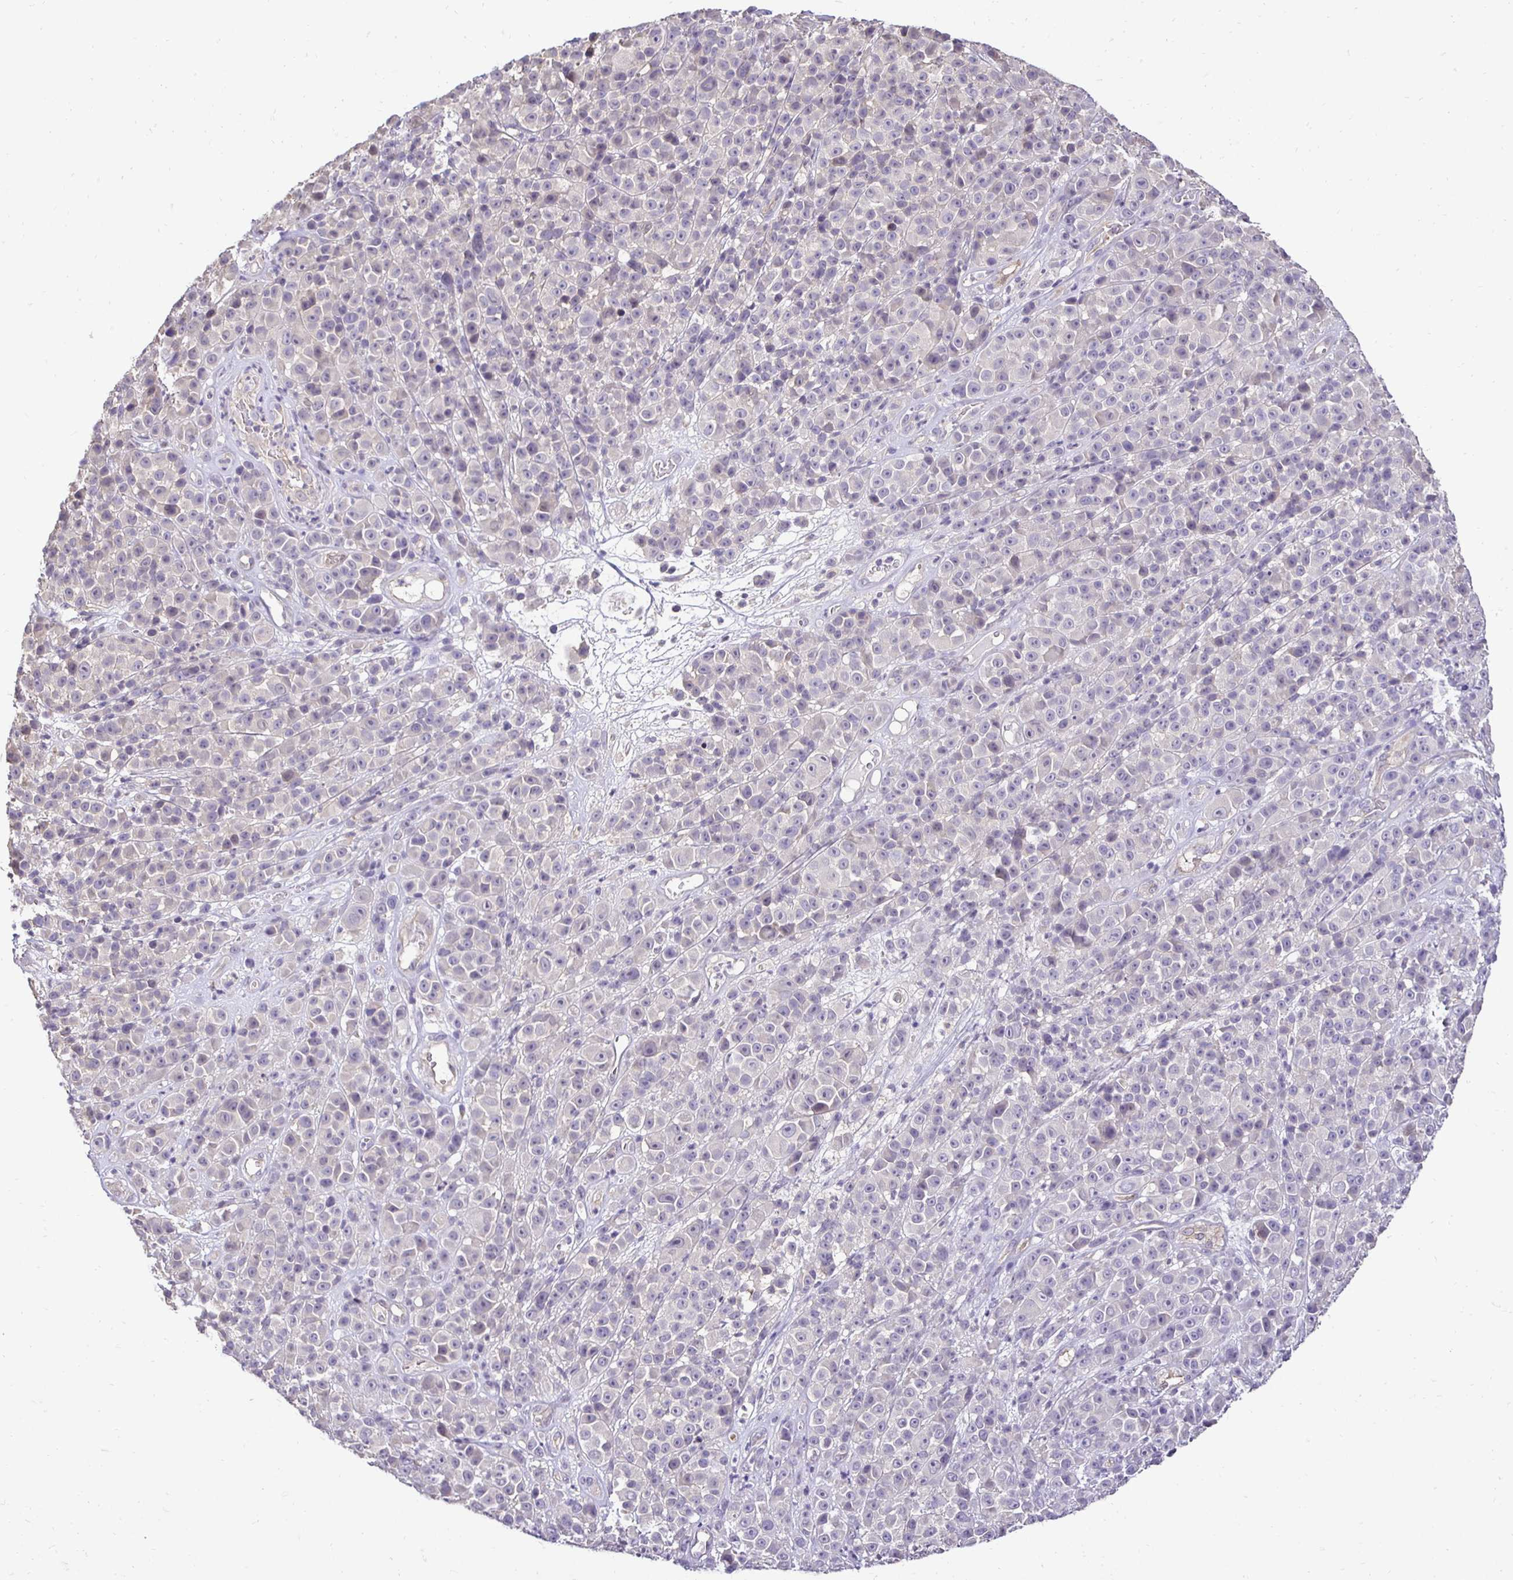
{"staining": {"intensity": "negative", "quantity": "none", "location": "none"}, "tissue": "melanoma", "cell_type": "Tumor cells", "image_type": "cancer", "snomed": [{"axis": "morphology", "description": "Malignant melanoma, NOS"}, {"axis": "topography", "description": "Skin"}, {"axis": "topography", "description": "Skin of back"}], "caption": "An immunohistochemistry image of melanoma is shown. There is no staining in tumor cells of melanoma.", "gene": "SLC9A1", "patient": {"sex": "male", "age": 91}}